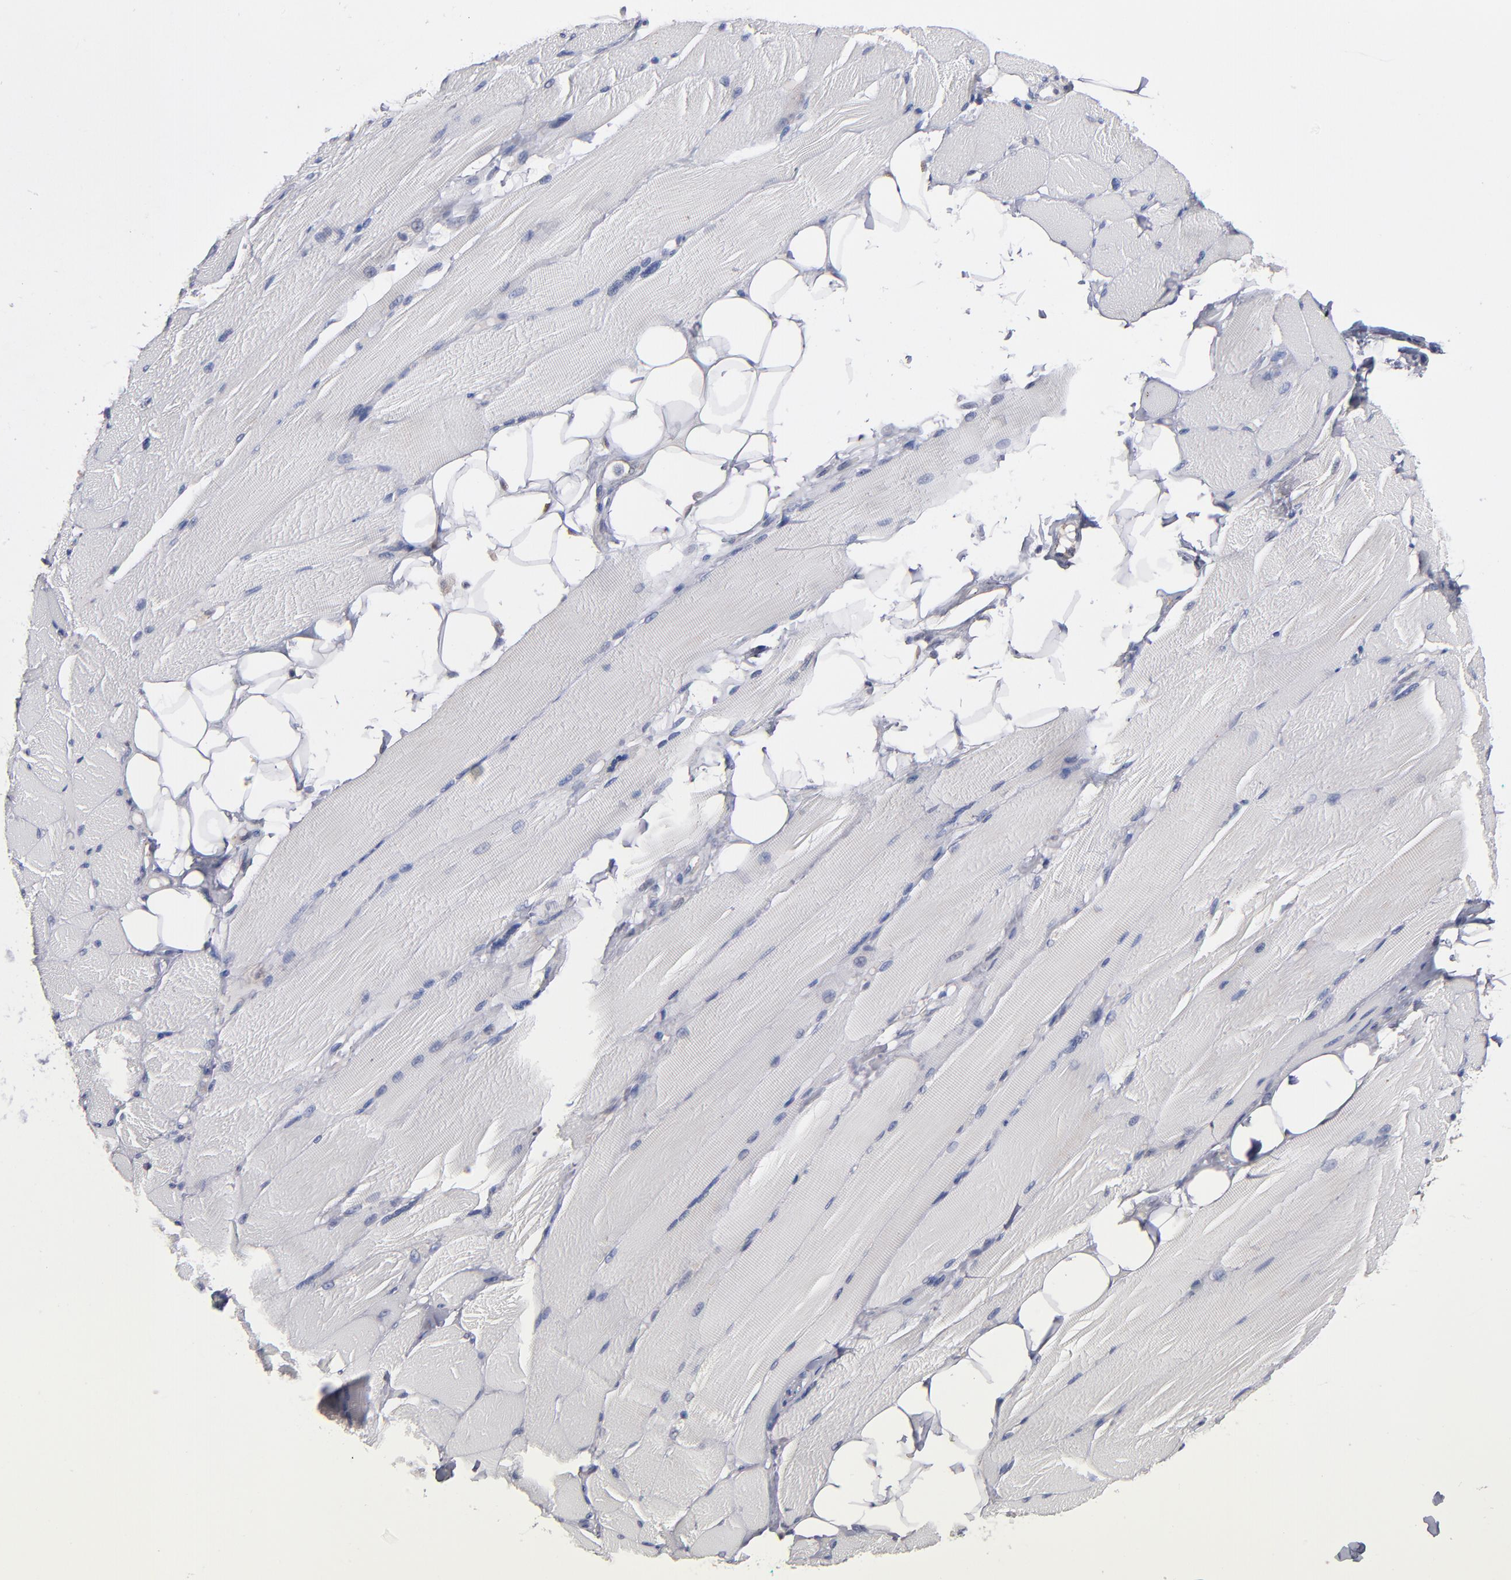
{"staining": {"intensity": "negative", "quantity": "none", "location": "none"}, "tissue": "skeletal muscle", "cell_type": "Myocytes", "image_type": "normal", "snomed": [{"axis": "morphology", "description": "Normal tissue, NOS"}, {"axis": "topography", "description": "Skeletal muscle"}, {"axis": "topography", "description": "Peripheral nerve tissue"}], "caption": "Myocytes show no significant protein expression in benign skeletal muscle. (DAB IHC with hematoxylin counter stain).", "gene": "SELP", "patient": {"sex": "female", "age": 84}}